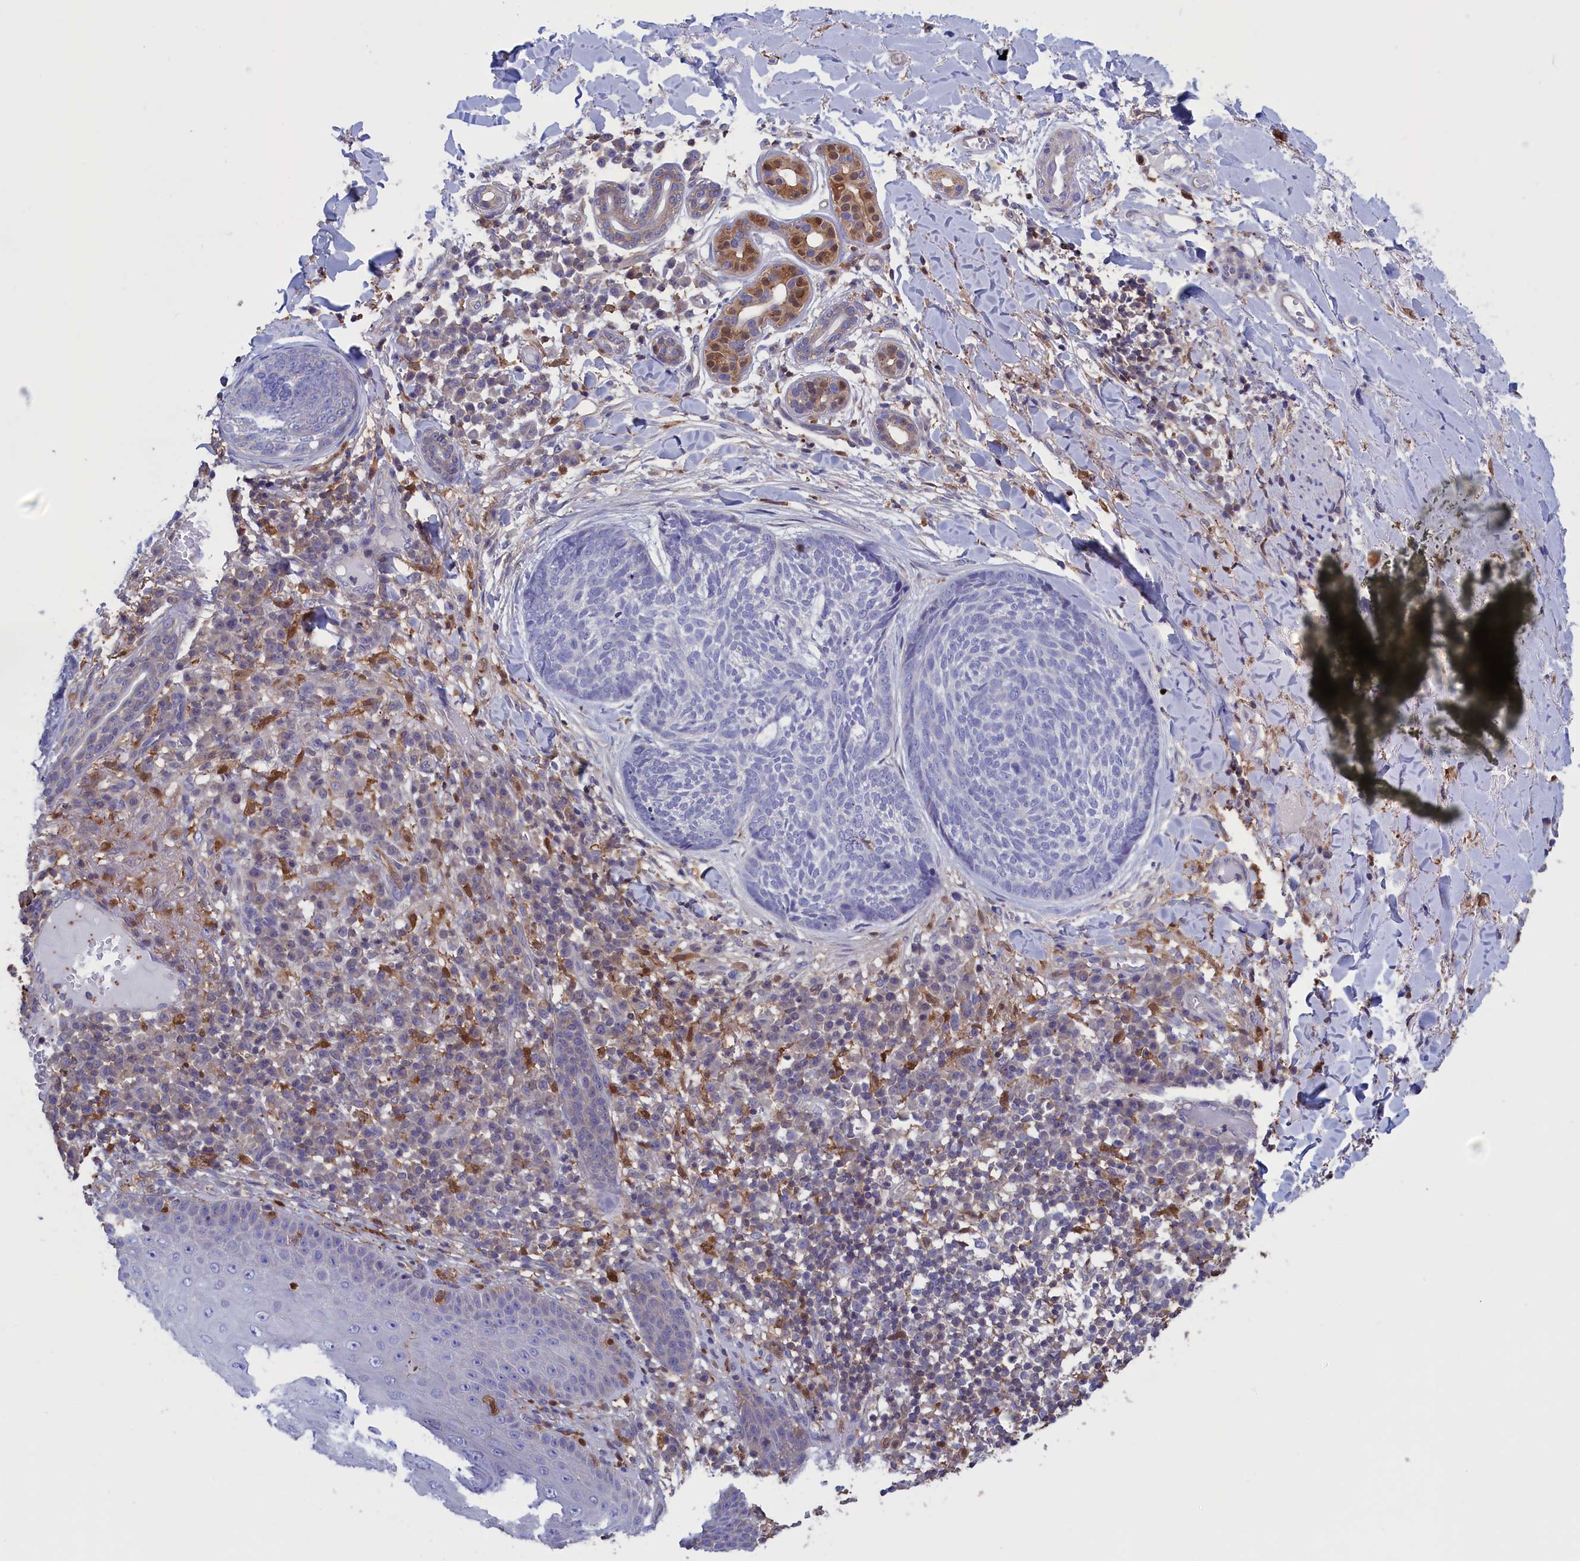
{"staining": {"intensity": "negative", "quantity": "none", "location": "none"}, "tissue": "skin cancer", "cell_type": "Tumor cells", "image_type": "cancer", "snomed": [{"axis": "morphology", "description": "Basal cell carcinoma"}, {"axis": "topography", "description": "Skin"}], "caption": "Human skin basal cell carcinoma stained for a protein using immunohistochemistry (IHC) displays no expression in tumor cells.", "gene": "ARHGAP18", "patient": {"sex": "male", "age": 85}}